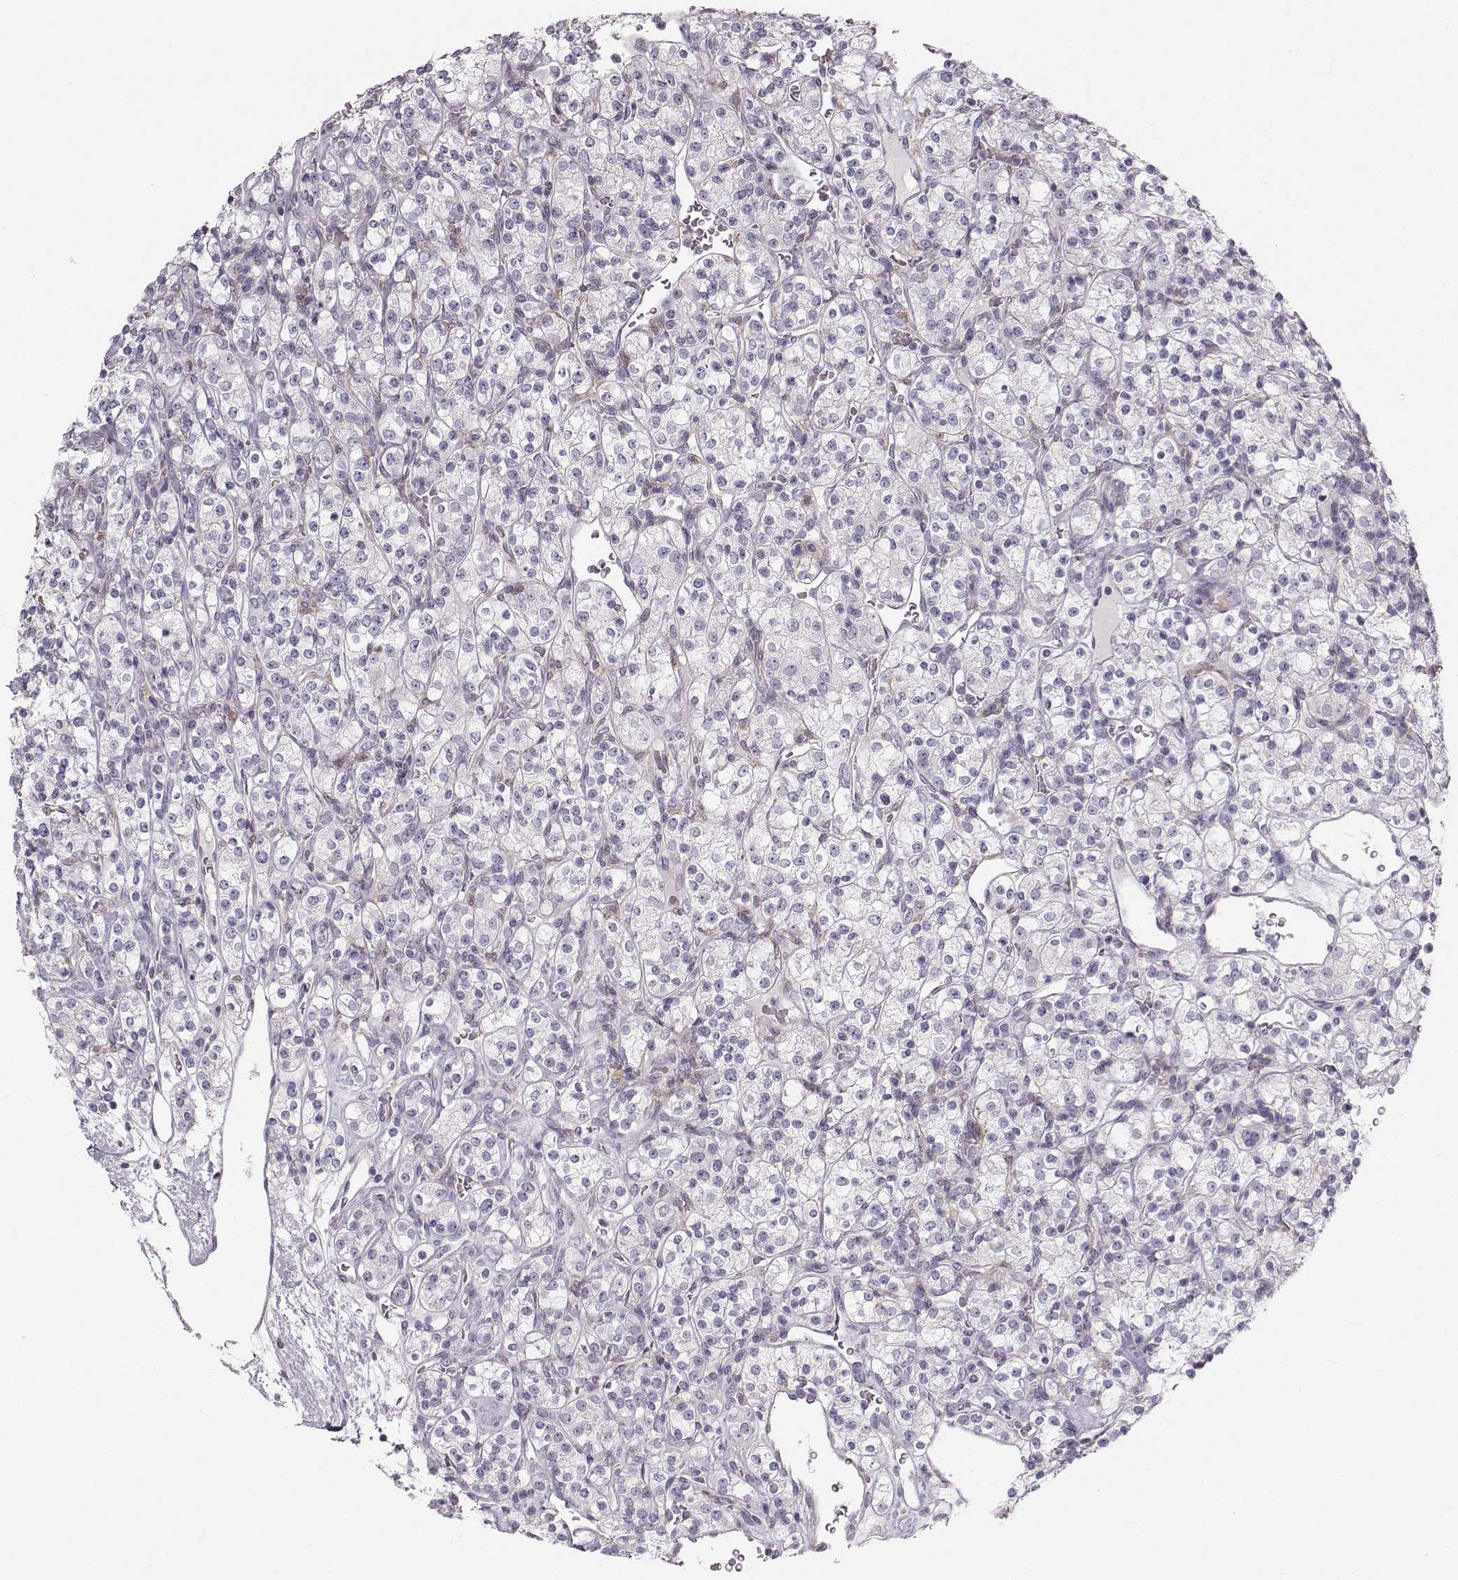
{"staining": {"intensity": "negative", "quantity": "none", "location": "none"}, "tissue": "renal cancer", "cell_type": "Tumor cells", "image_type": "cancer", "snomed": [{"axis": "morphology", "description": "Adenocarcinoma, NOS"}, {"axis": "topography", "description": "Kidney"}], "caption": "This photomicrograph is of adenocarcinoma (renal) stained with immunohistochemistry (IHC) to label a protein in brown with the nuclei are counter-stained blue. There is no positivity in tumor cells.", "gene": "RUNDC3A", "patient": {"sex": "male", "age": 77}}